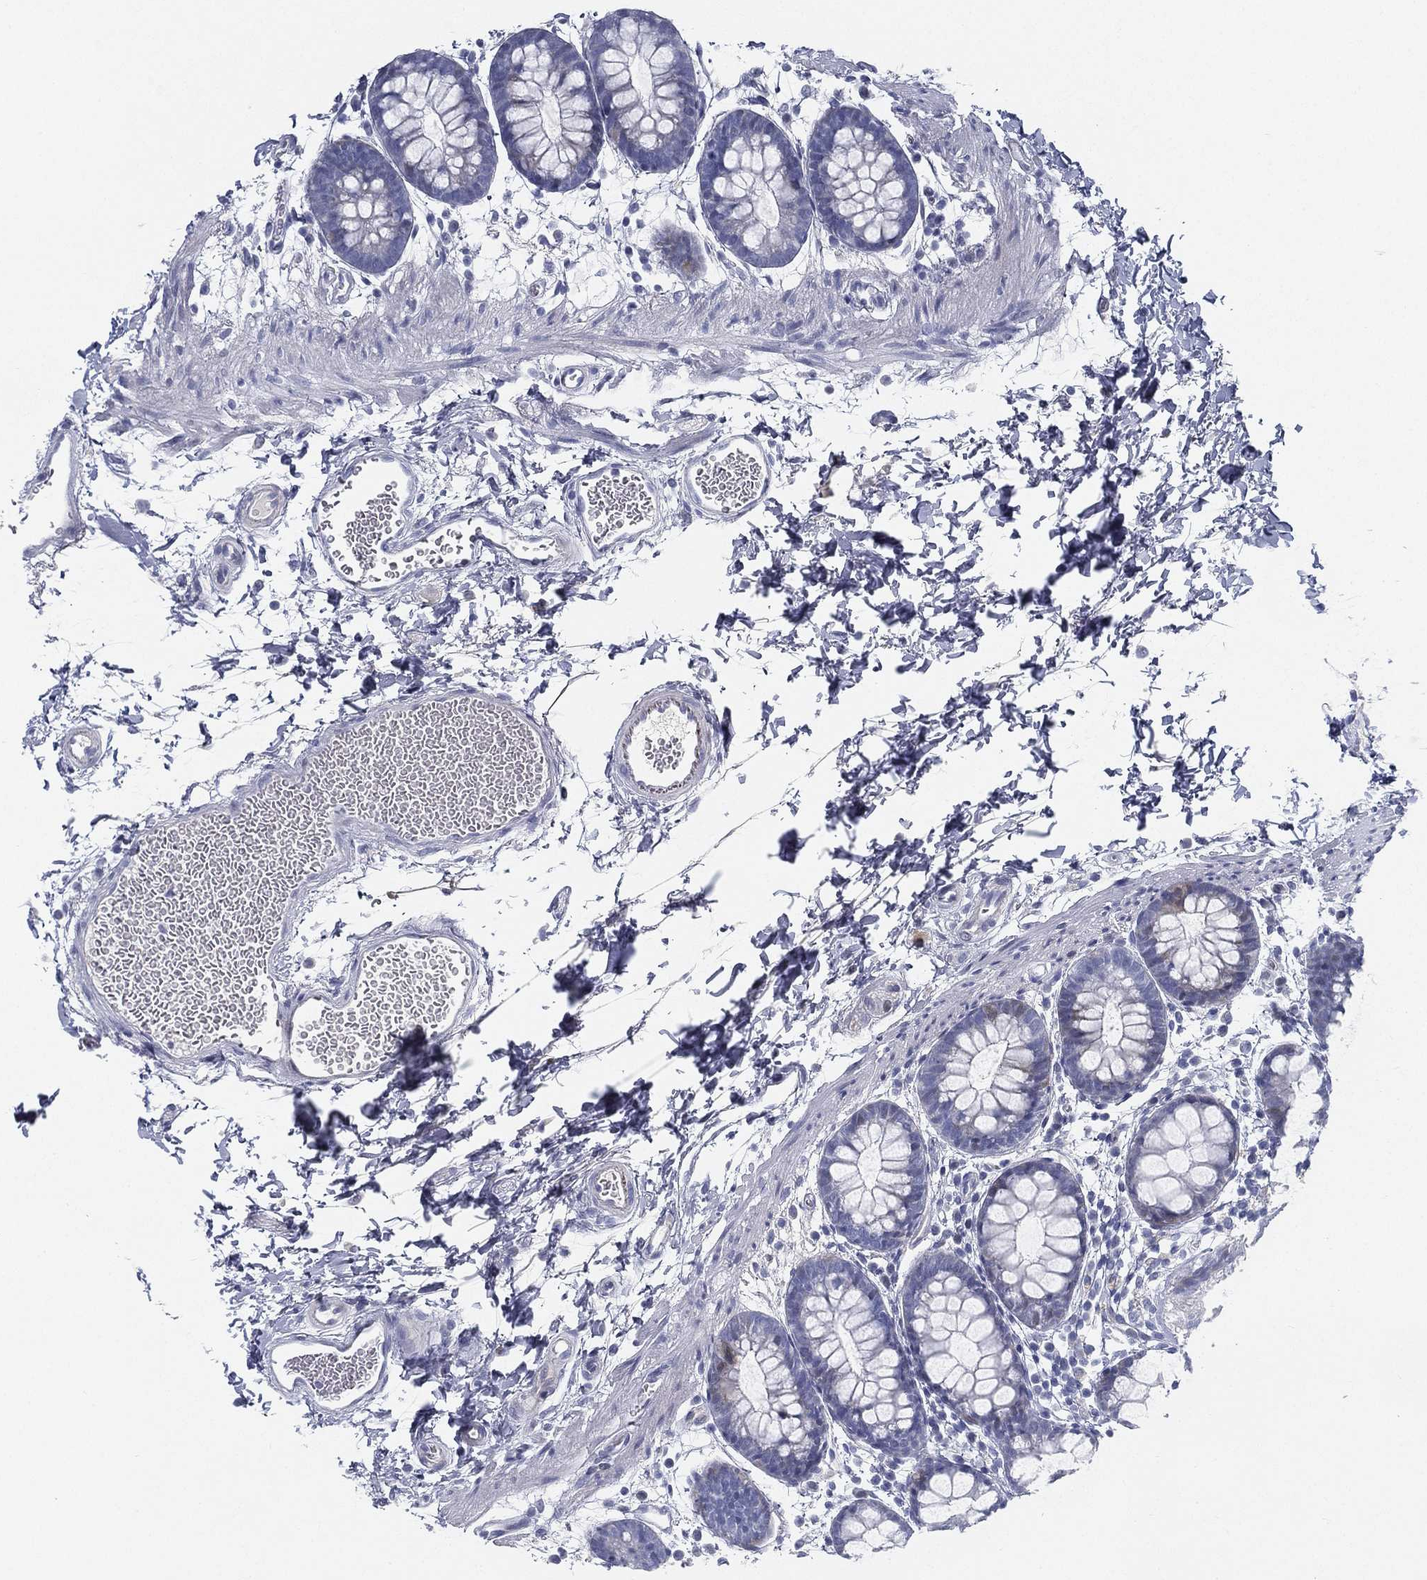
{"staining": {"intensity": "negative", "quantity": "none", "location": "none"}, "tissue": "rectum", "cell_type": "Glandular cells", "image_type": "normal", "snomed": [{"axis": "morphology", "description": "Normal tissue, NOS"}, {"axis": "topography", "description": "Rectum"}], "caption": "There is no significant staining in glandular cells of rectum. Nuclei are stained in blue.", "gene": "SPPL2C", "patient": {"sex": "male", "age": 57}}